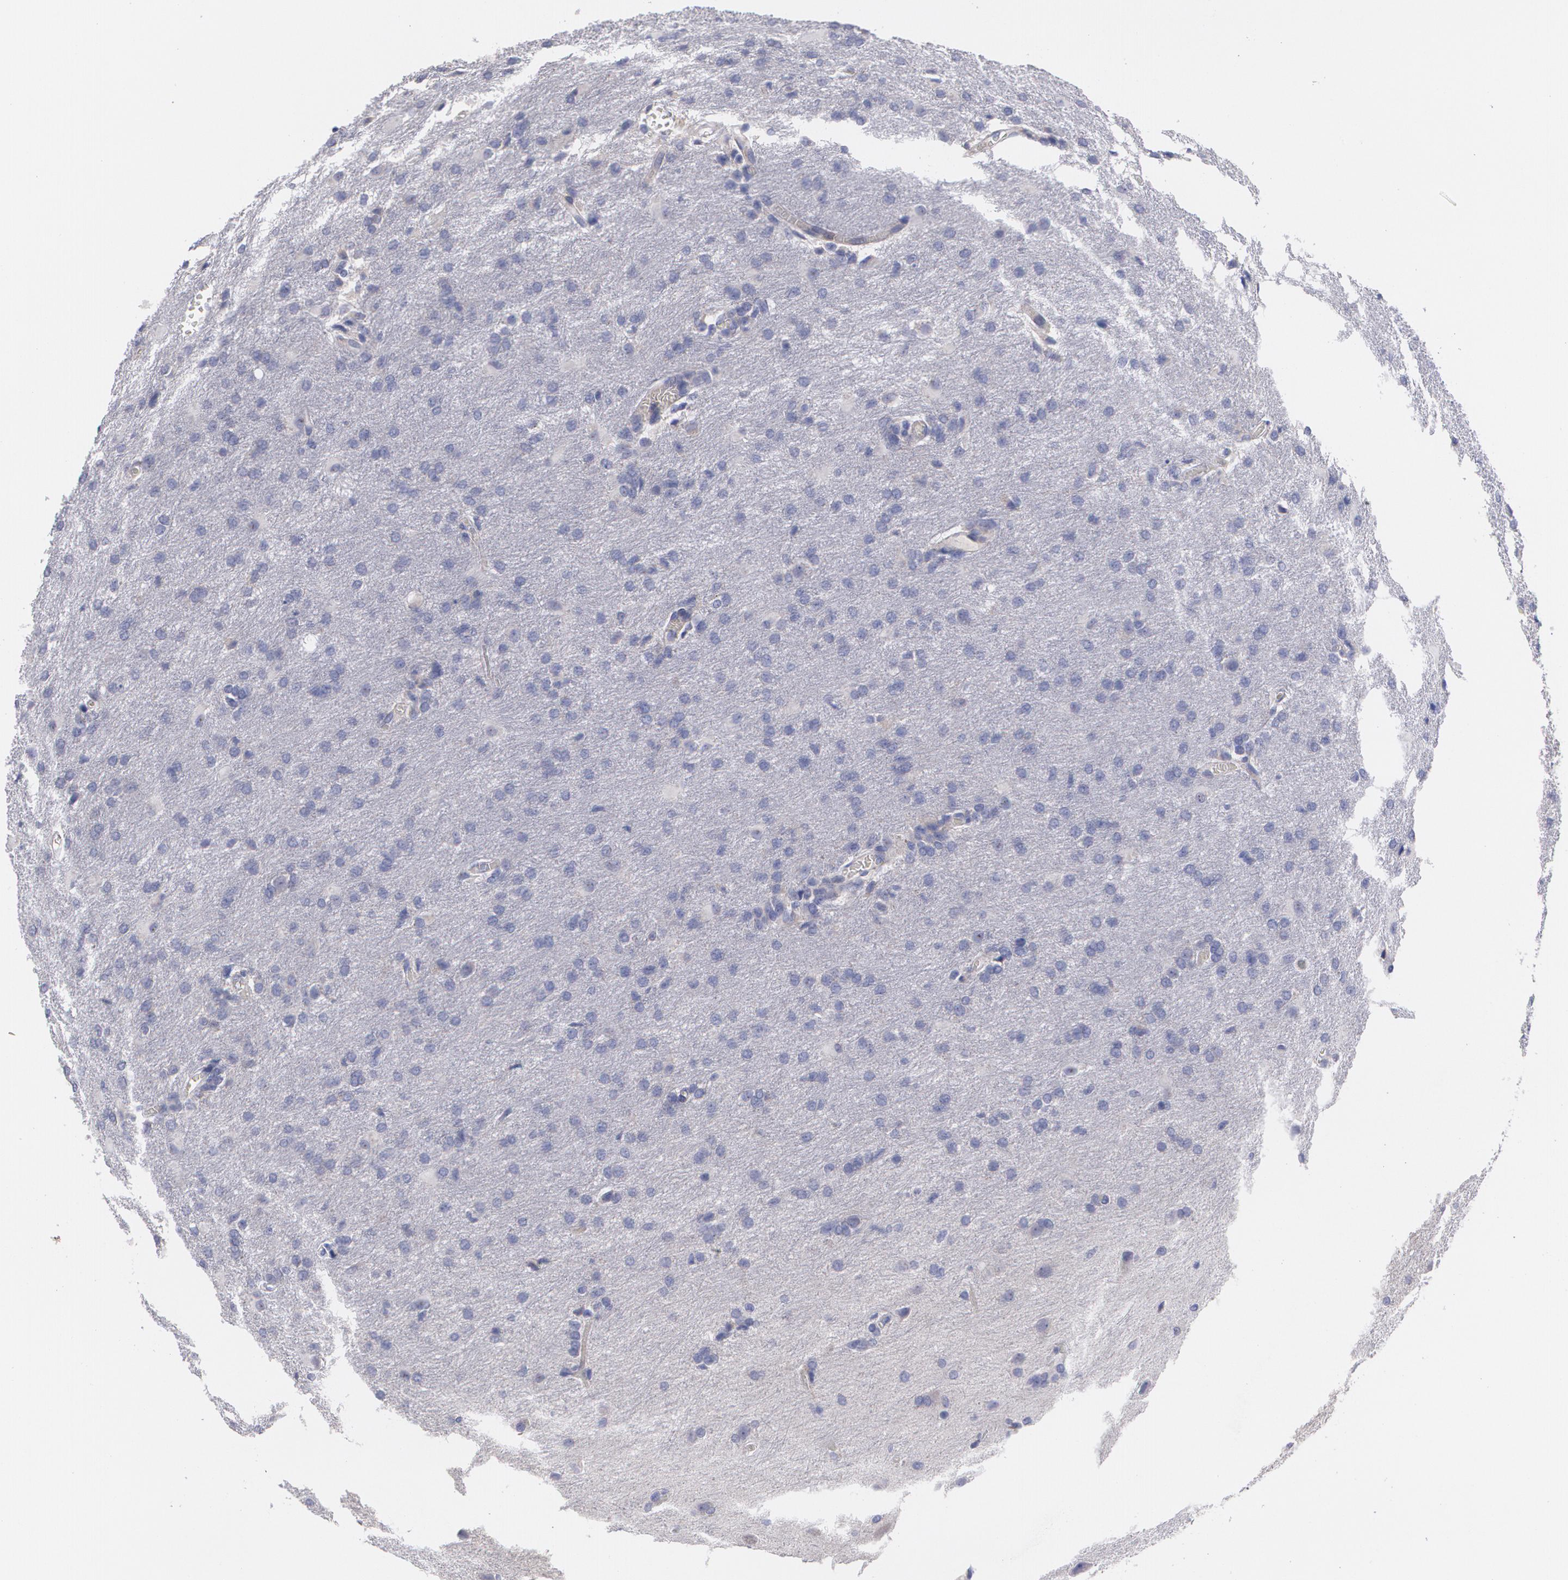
{"staining": {"intensity": "negative", "quantity": "none", "location": "none"}, "tissue": "glioma", "cell_type": "Tumor cells", "image_type": "cancer", "snomed": [{"axis": "morphology", "description": "Glioma, malignant, High grade"}, {"axis": "topography", "description": "Brain"}], "caption": "Tumor cells show no significant protein expression in malignant glioma (high-grade).", "gene": "FBLN1", "patient": {"sex": "male", "age": 68}}